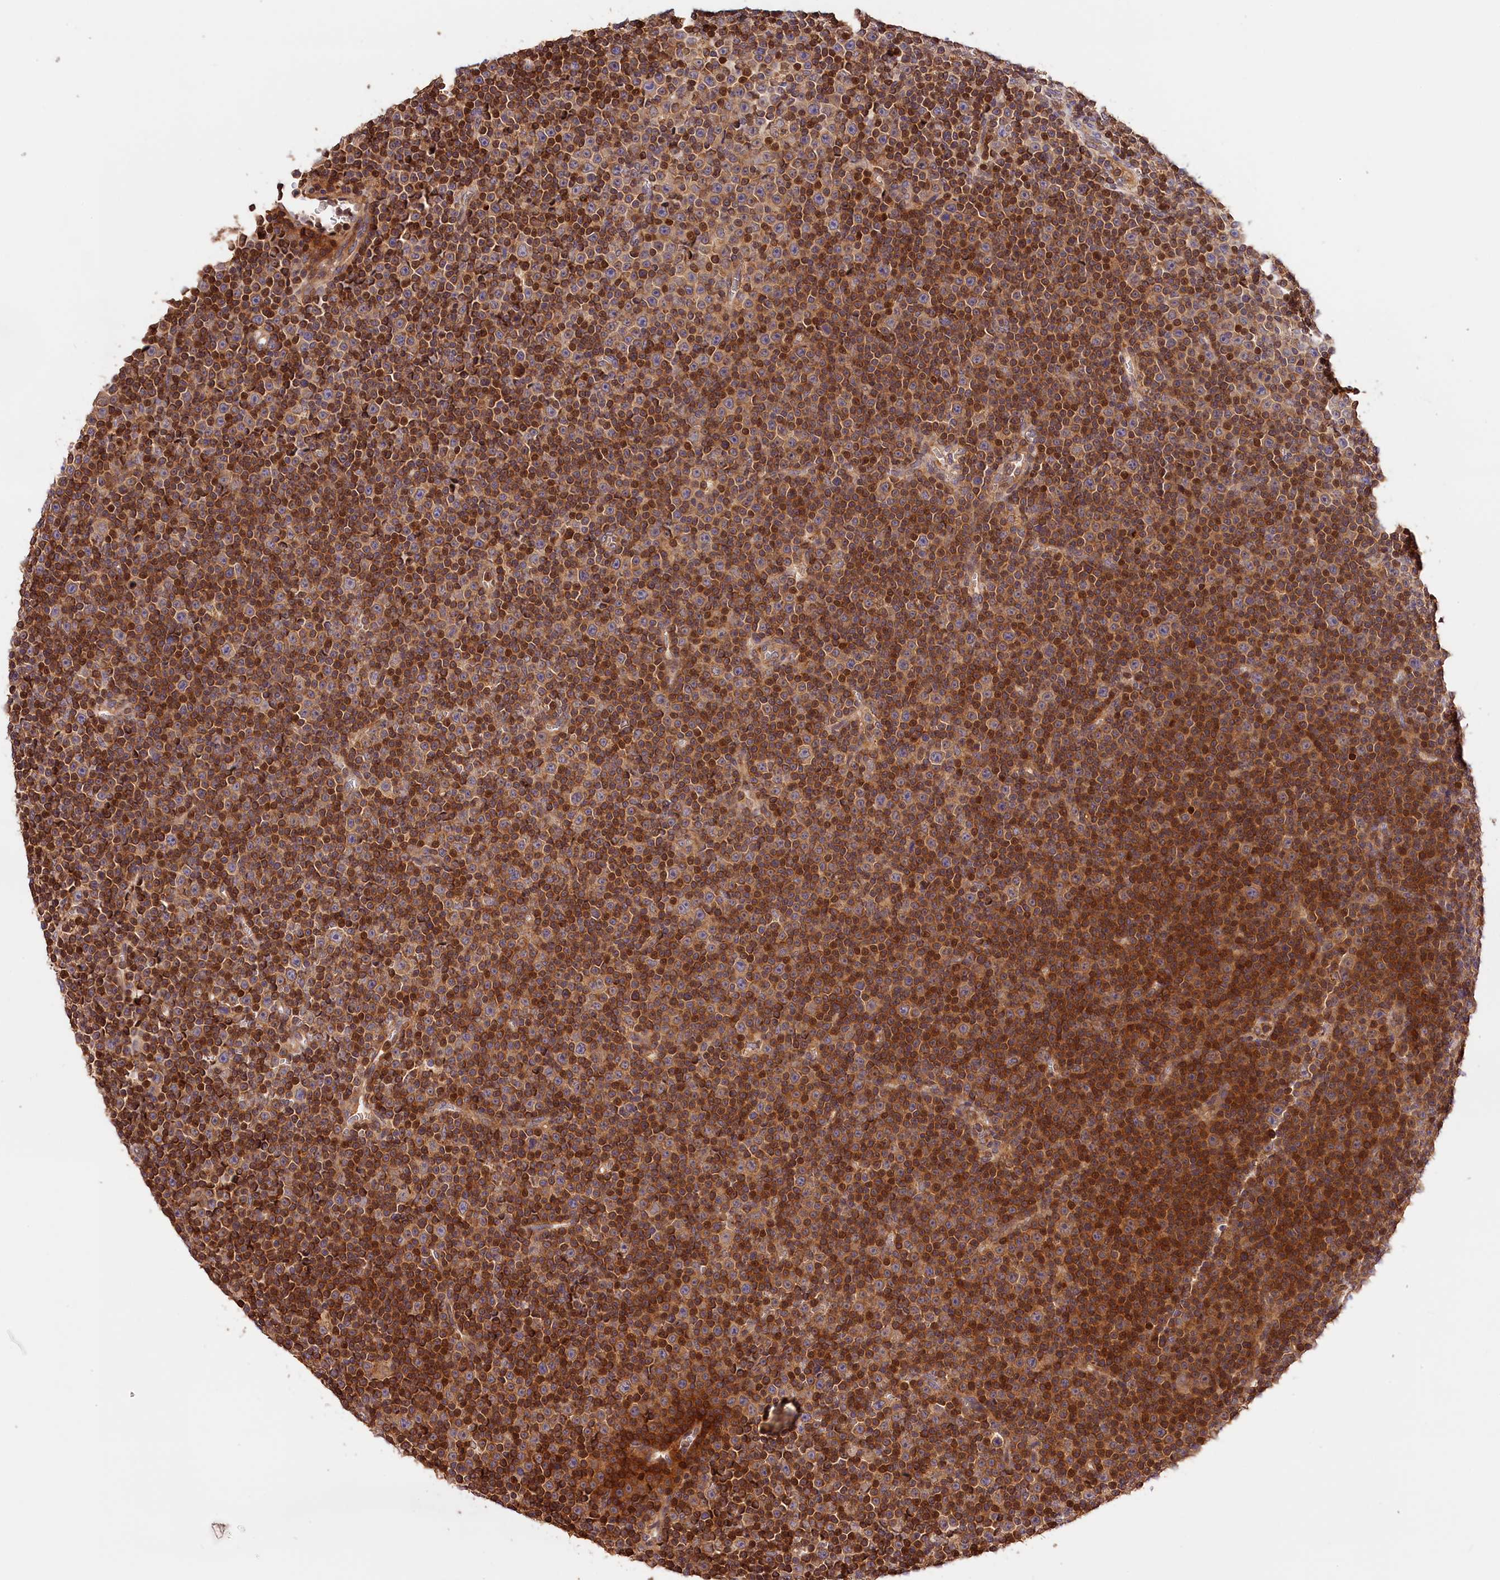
{"staining": {"intensity": "strong", "quantity": ">75%", "location": "nuclear"}, "tissue": "lymphoma", "cell_type": "Tumor cells", "image_type": "cancer", "snomed": [{"axis": "morphology", "description": "Malignant lymphoma, non-Hodgkin's type, Low grade"}, {"axis": "topography", "description": "Lymph node"}], "caption": "Strong nuclear expression for a protein is identified in approximately >75% of tumor cells of low-grade malignant lymphoma, non-Hodgkin's type using IHC.", "gene": "KPTN", "patient": {"sex": "female", "age": 67}}